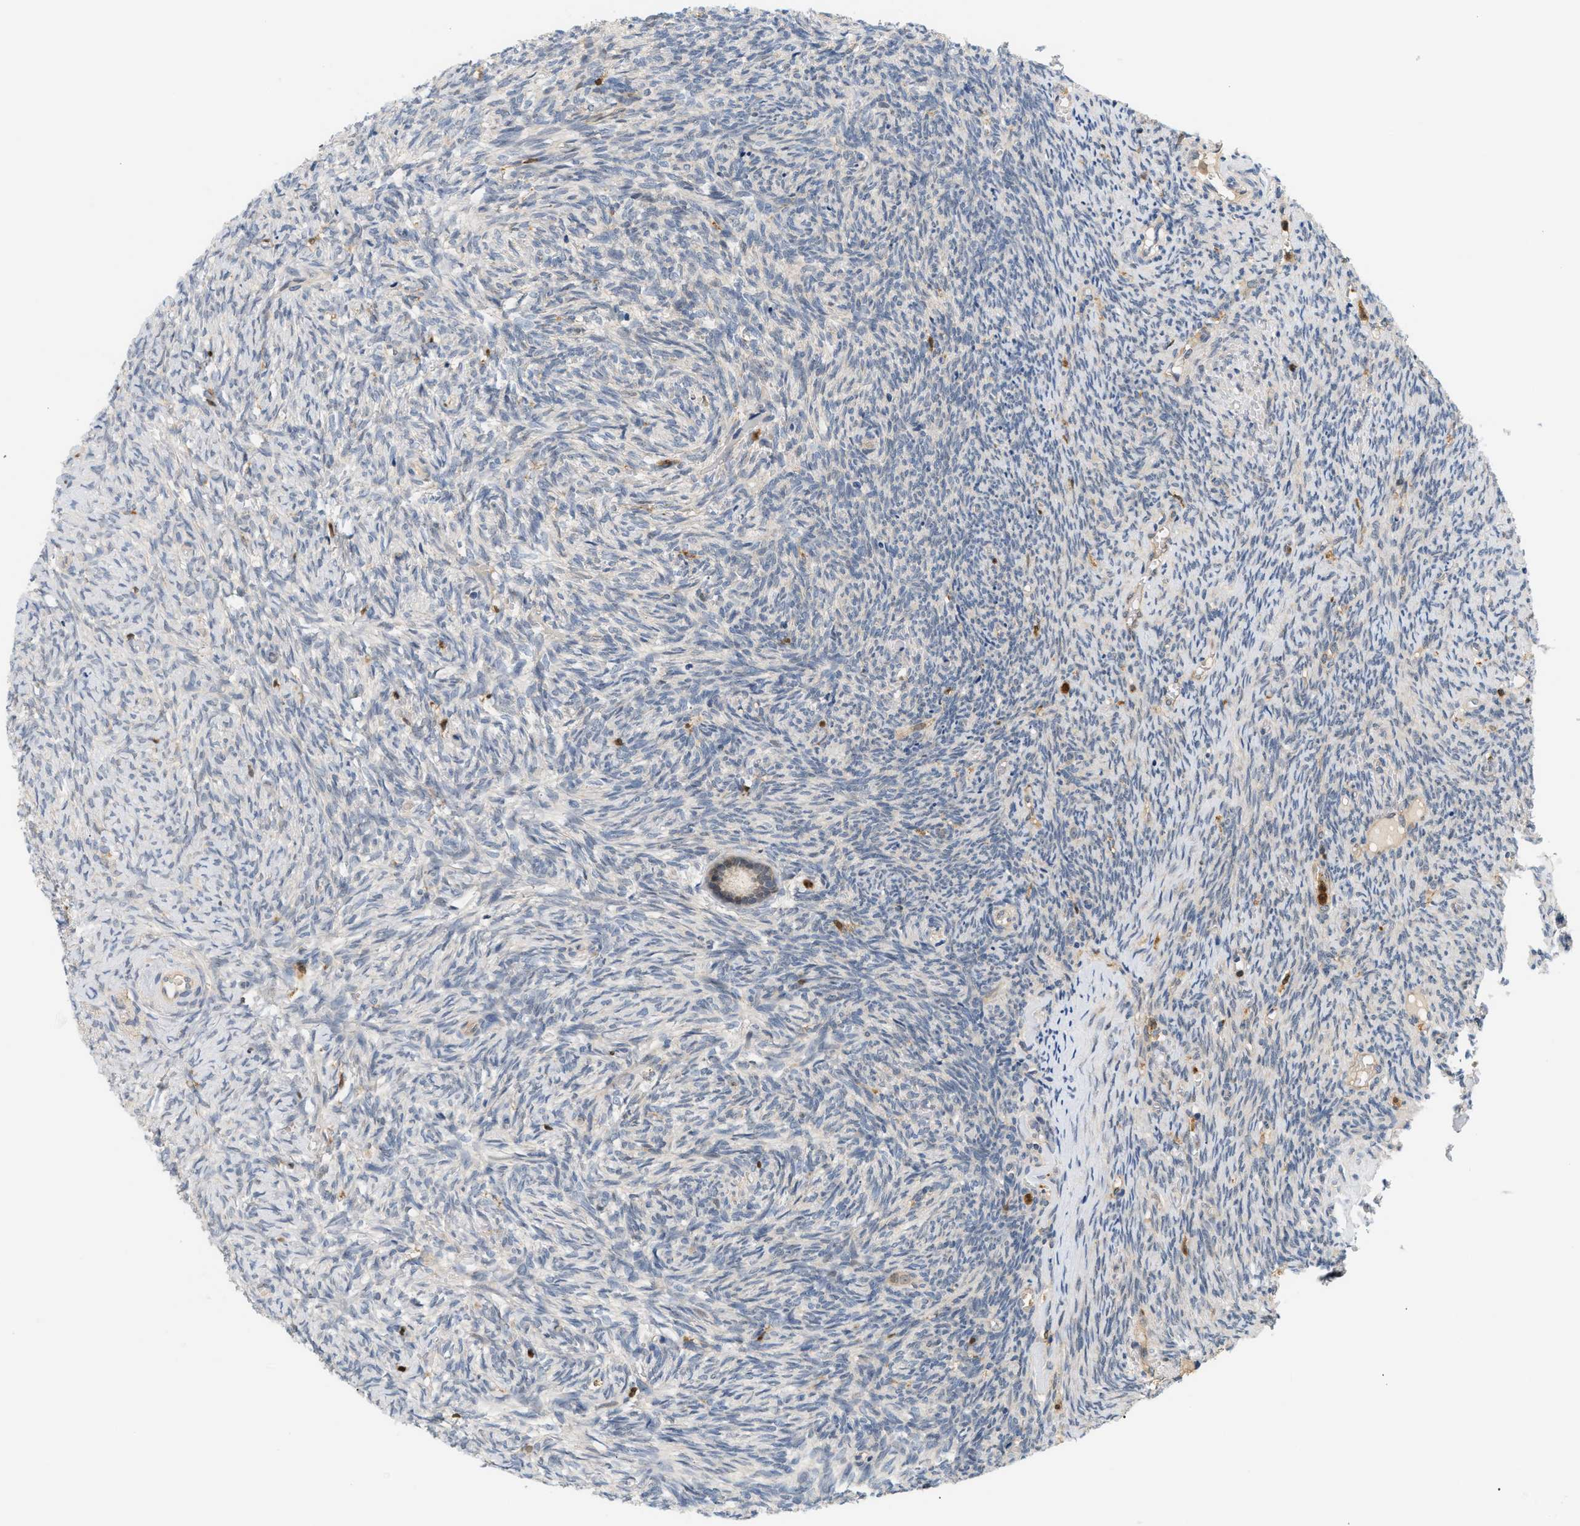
{"staining": {"intensity": "negative", "quantity": "none", "location": "none"}, "tissue": "ovary", "cell_type": "Ovarian stroma cells", "image_type": "normal", "snomed": [{"axis": "morphology", "description": "Normal tissue, NOS"}, {"axis": "topography", "description": "Ovary"}], "caption": "The micrograph exhibits no staining of ovarian stroma cells in normal ovary. Brightfield microscopy of immunohistochemistry (IHC) stained with DAB (brown) and hematoxylin (blue), captured at high magnification.", "gene": "PYCARD", "patient": {"sex": "female", "age": 41}}